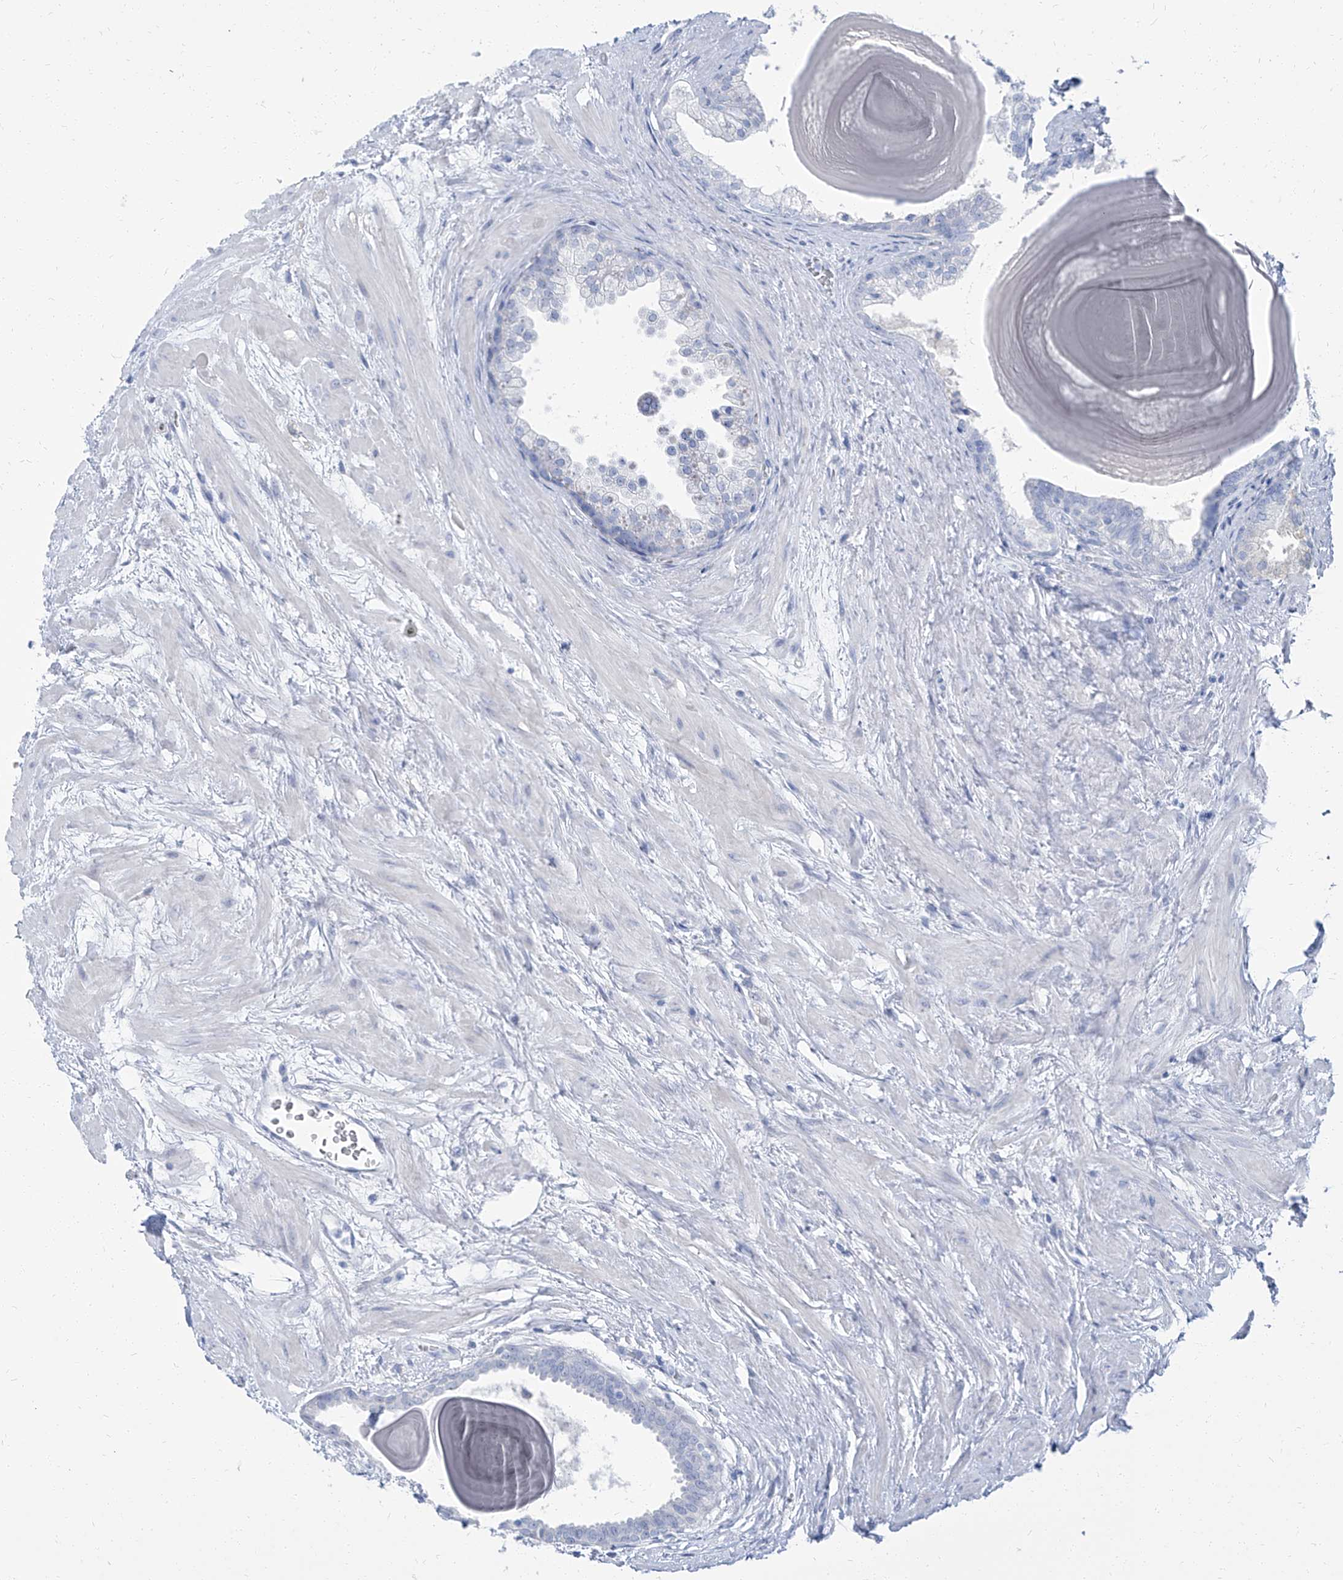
{"staining": {"intensity": "negative", "quantity": "none", "location": "none"}, "tissue": "prostate", "cell_type": "Glandular cells", "image_type": "normal", "snomed": [{"axis": "morphology", "description": "Normal tissue, NOS"}, {"axis": "topography", "description": "Prostate"}], "caption": "The micrograph shows no significant staining in glandular cells of prostate.", "gene": "TXLNB", "patient": {"sex": "male", "age": 48}}